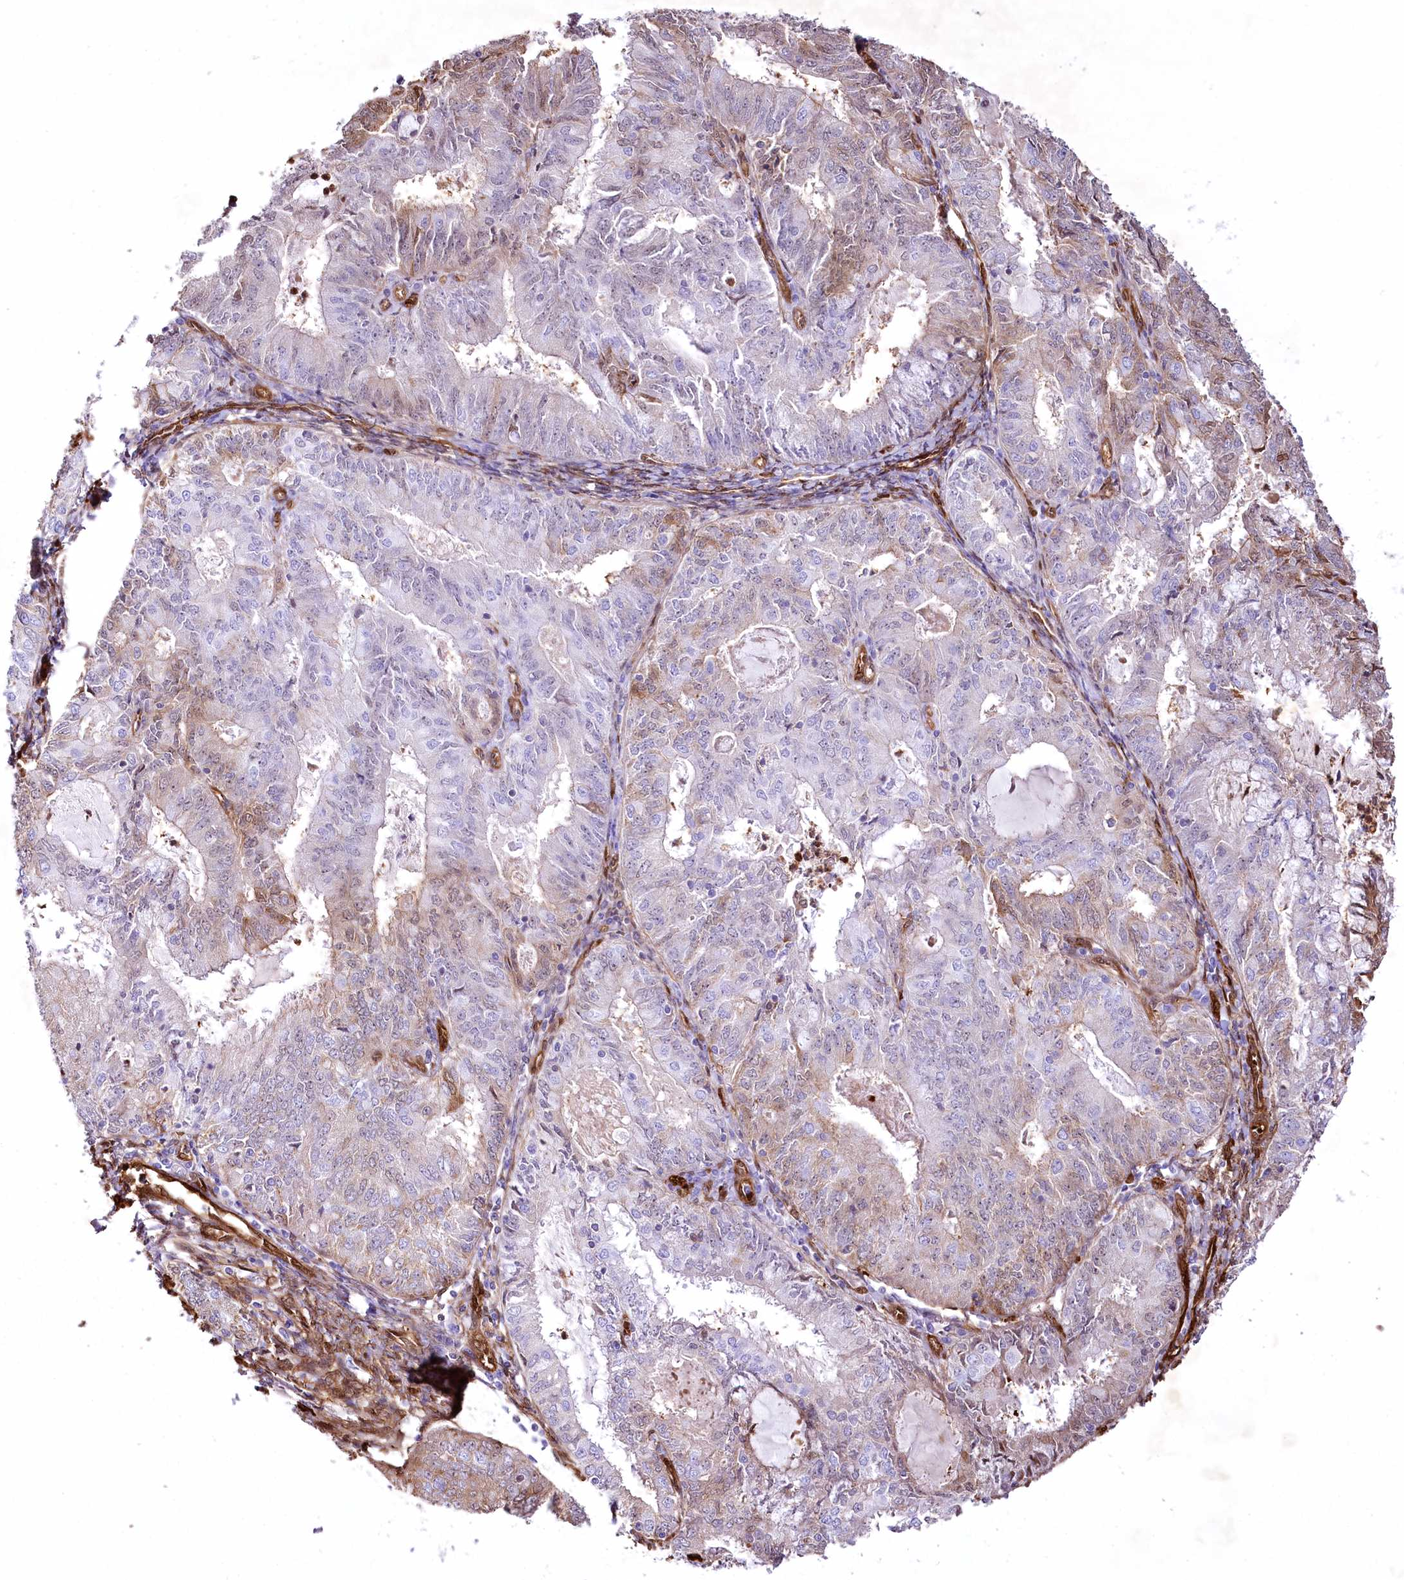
{"staining": {"intensity": "moderate", "quantity": "<25%", "location": "cytoplasmic/membranous"}, "tissue": "endometrial cancer", "cell_type": "Tumor cells", "image_type": "cancer", "snomed": [{"axis": "morphology", "description": "Adenocarcinoma, NOS"}, {"axis": "topography", "description": "Endometrium"}], "caption": "Immunohistochemistry (DAB) staining of adenocarcinoma (endometrial) displays moderate cytoplasmic/membranous protein staining in approximately <25% of tumor cells.", "gene": "PTMS", "patient": {"sex": "female", "age": 57}}